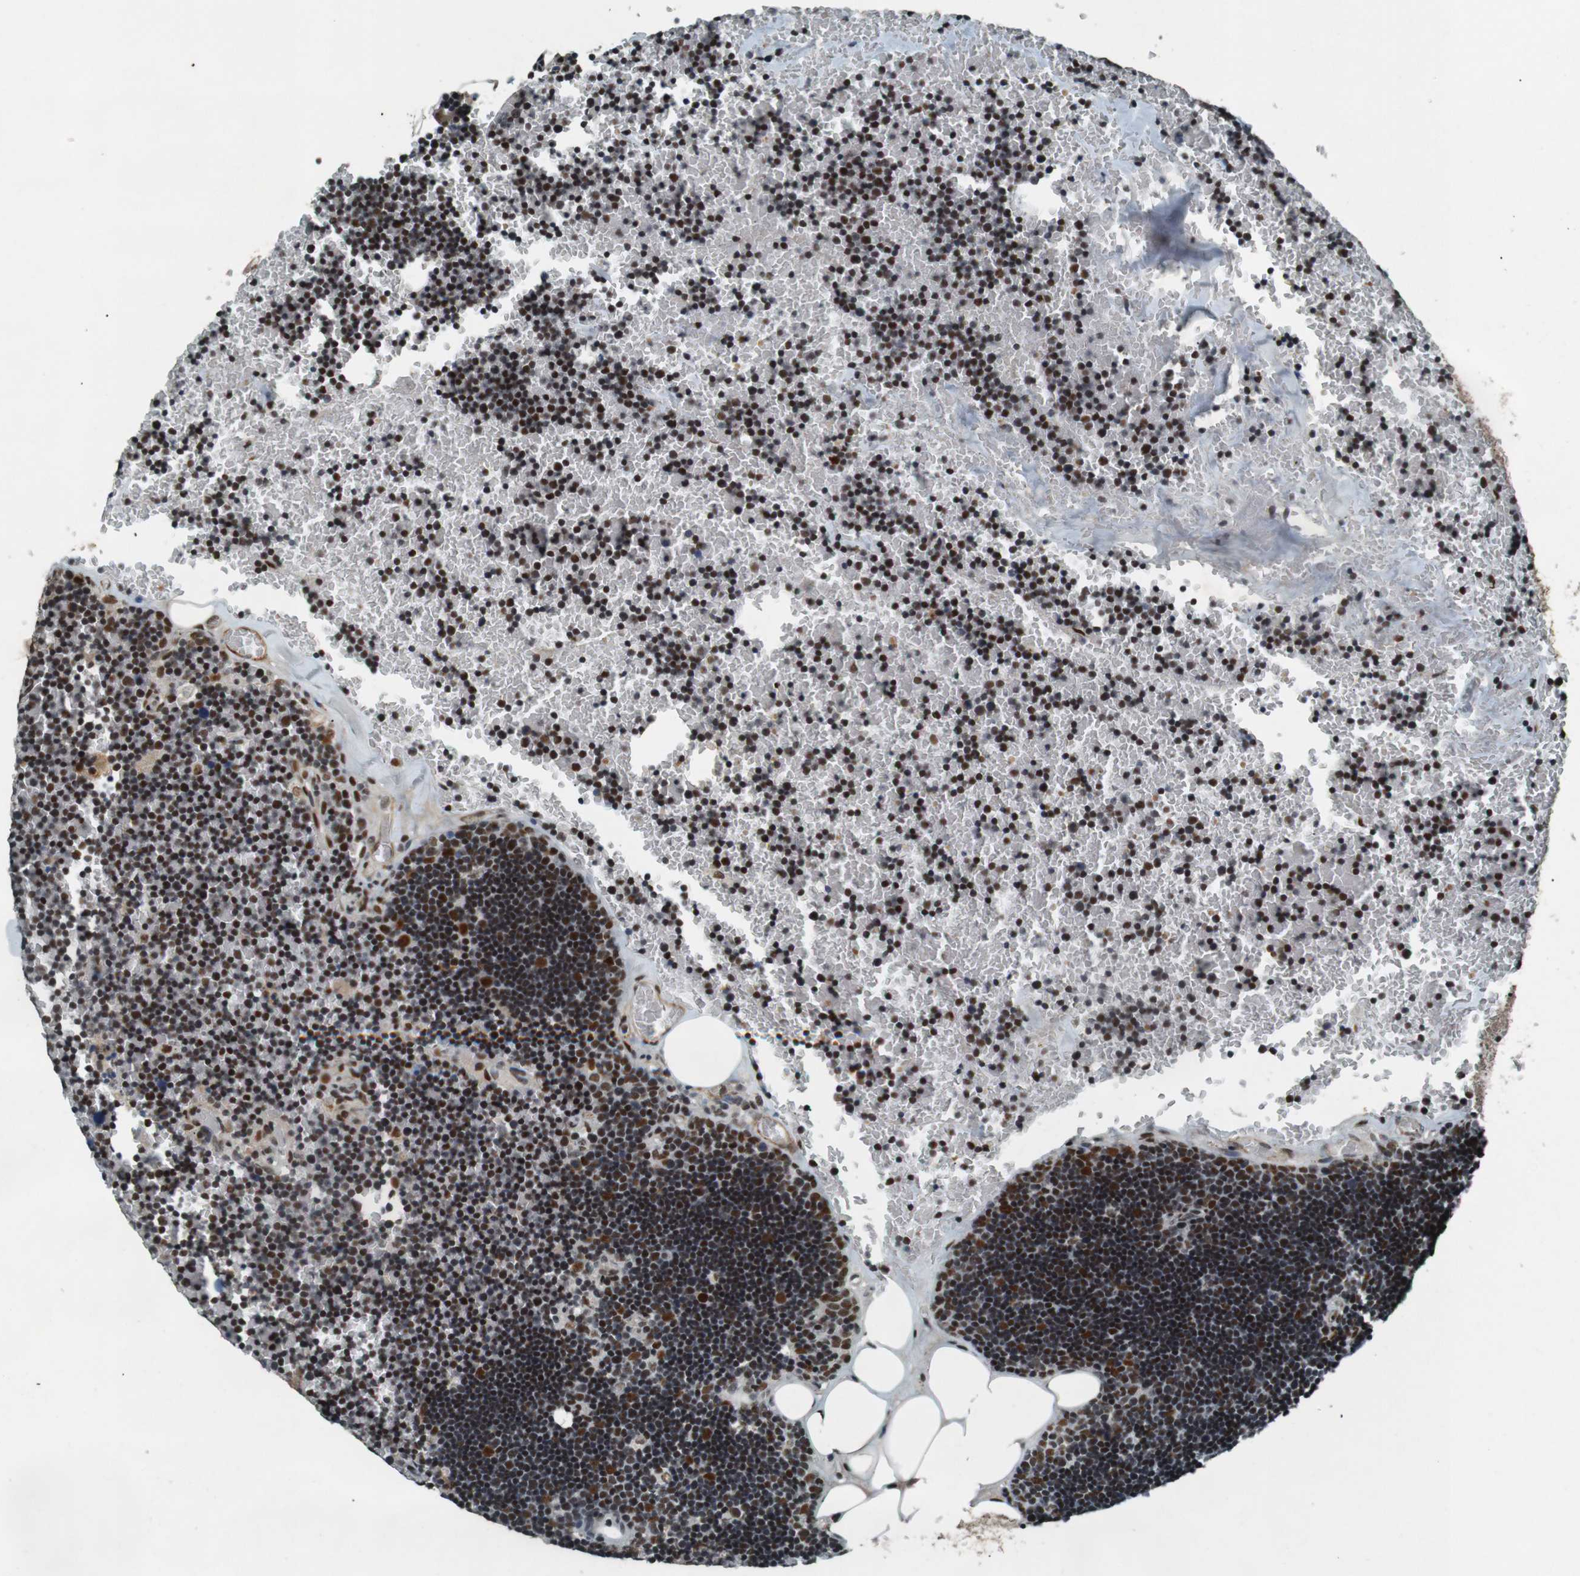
{"staining": {"intensity": "moderate", "quantity": ">75%", "location": "nuclear"}, "tissue": "lymph node", "cell_type": "Germinal center cells", "image_type": "normal", "snomed": [{"axis": "morphology", "description": "Normal tissue, NOS"}, {"axis": "topography", "description": "Lymph node"}], "caption": "Immunohistochemistry histopathology image of benign lymph node: lymph node stained using IHC shows medium levels of moderate protein expression localized specifically in the nuclear of germinal center cells, appearing as a nuclear brown color.", "gene": "HEXIM1", "patient": {"sex": "male", "age": 33}}